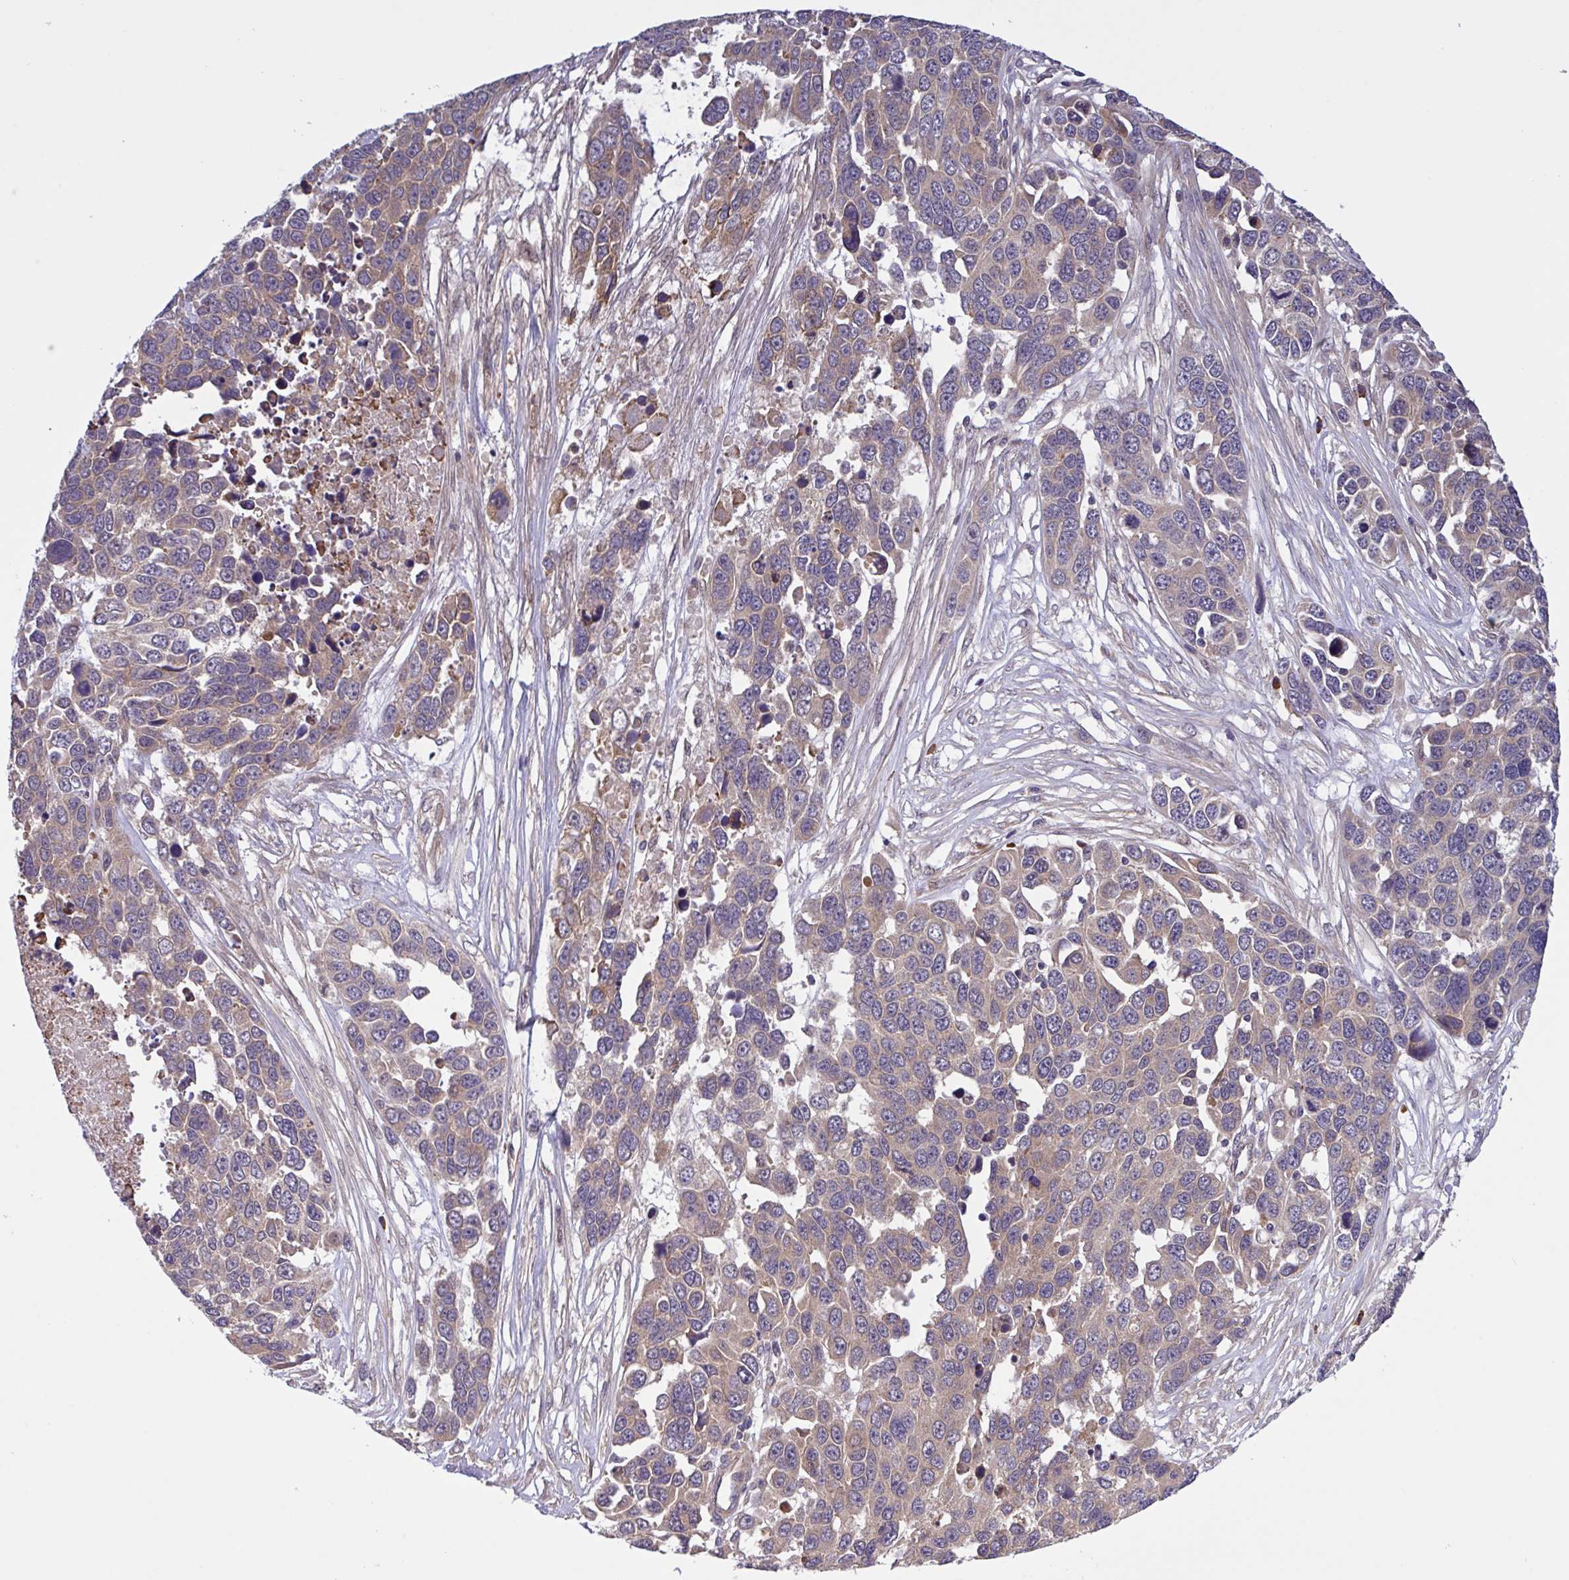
{"staining": {"intensity": "weak", "quantity": "25%-75%", "location": "cytoplasmic/membranous"}, "tissue": "ovarian cancer", "cell_type": "Tumor cells", "image_type": "cancer", "snomed": [{"axis": "morphology", "description": "Cystadenocarcinoma, serous, NOS"}, {"axis": "topography", "description": "Ovary"}], "caption": "Approximately 25%-75% of tumor cells in human ovarian cancer (serous cystadenocarcinoma) reveal weak cytoplasmic/membranous protein staining as visualized by brown immunohistochemical staining.", "gene": "INTS10", "patient": {"sex": "female", "age": 76}}